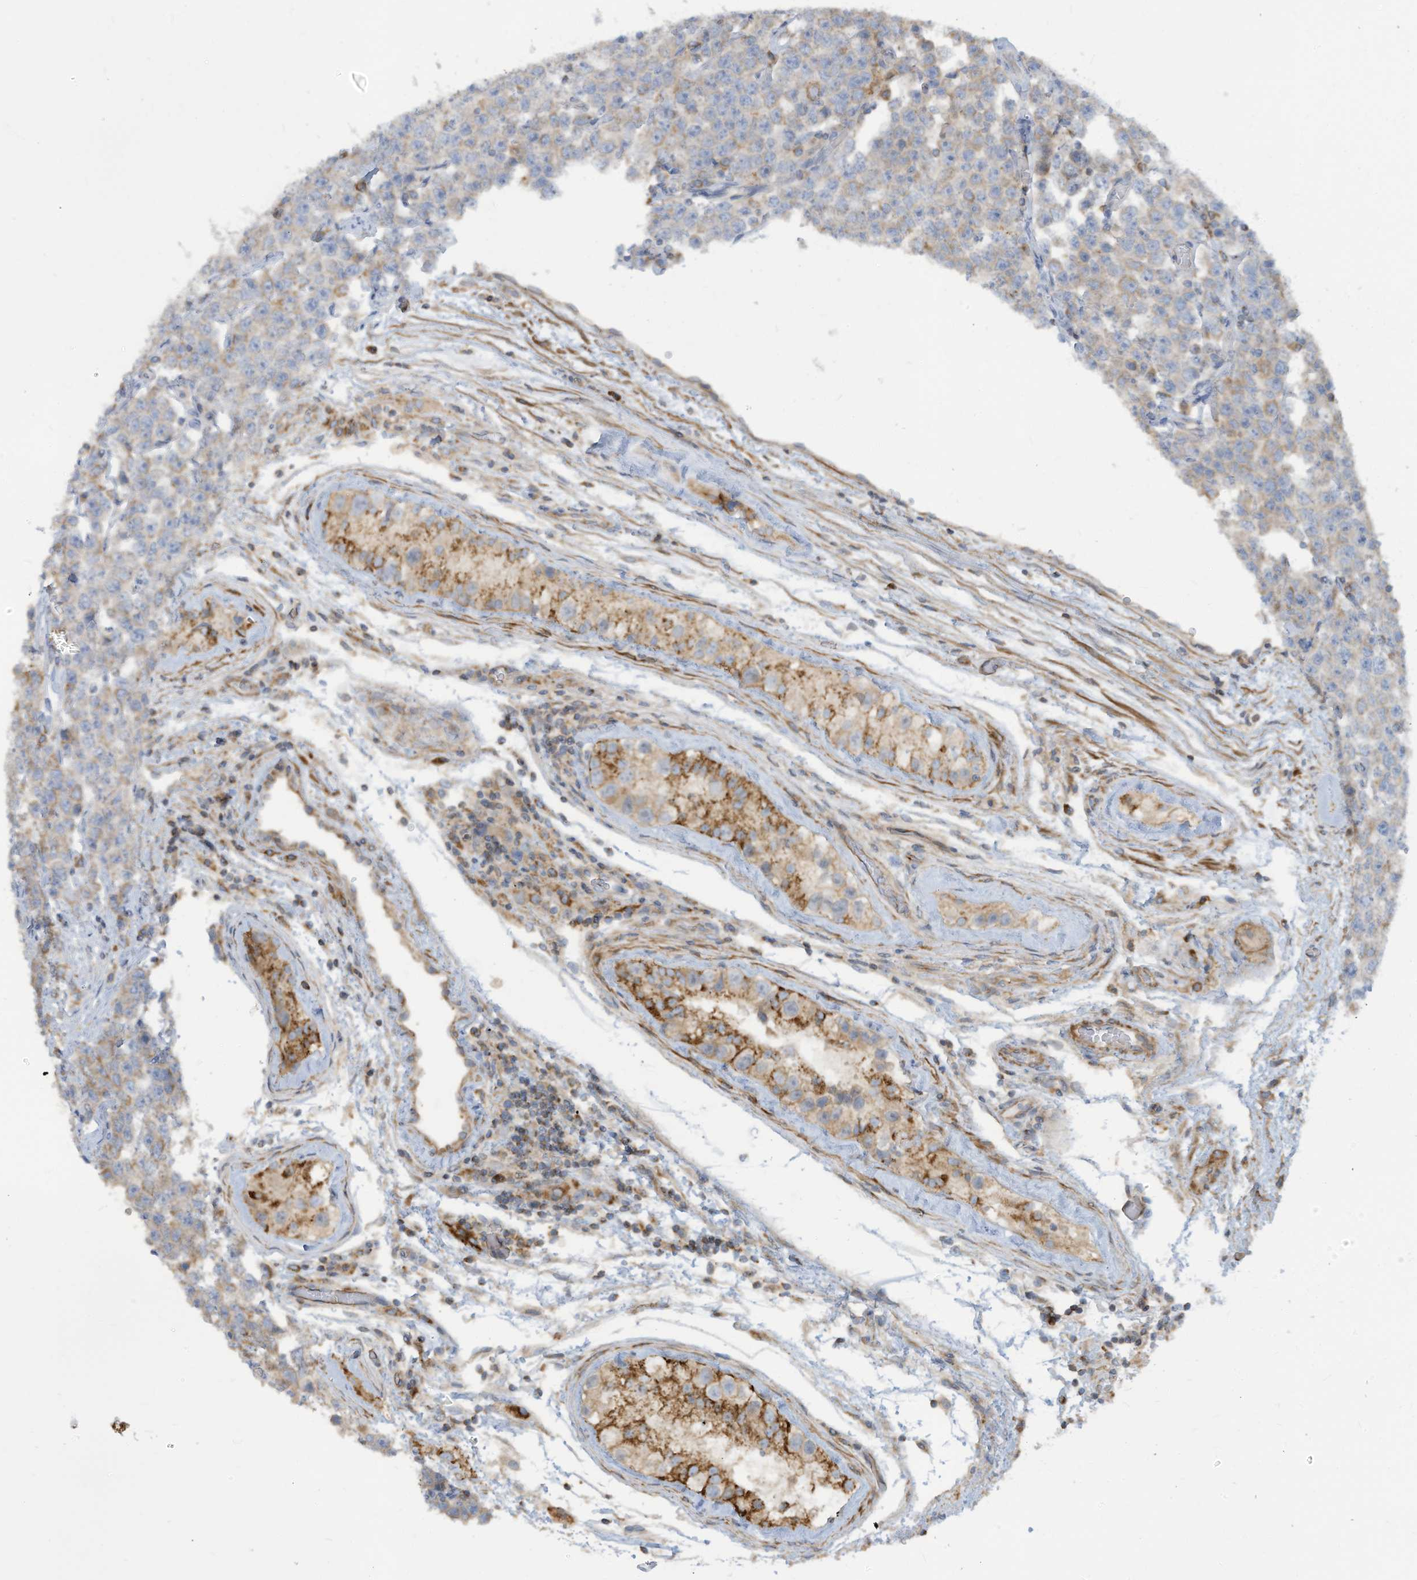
{"staining": {"intensity": "weak", "quantity": "<25%", "location": "cytoplasmic/membranous"}, "tissue": "testis cancer", "cell_type": "Tumor cells", "image_type": "cancer", "snomed": [{"axis": "morphology", "description": "Carcinoma, Embryonal, NOS"}, {"axis": "topography", "description": "Testis"}], "caption": "This photomicrograph is of testis embryonal carcinoma stained with immunohistochemistry (IHC) to label a protein in brown with the nuclei are counter-stained blue. There is no staining in tumor cells.", "gene": "GTPBP2", "patient": {"sex": "male", "age": 36}}